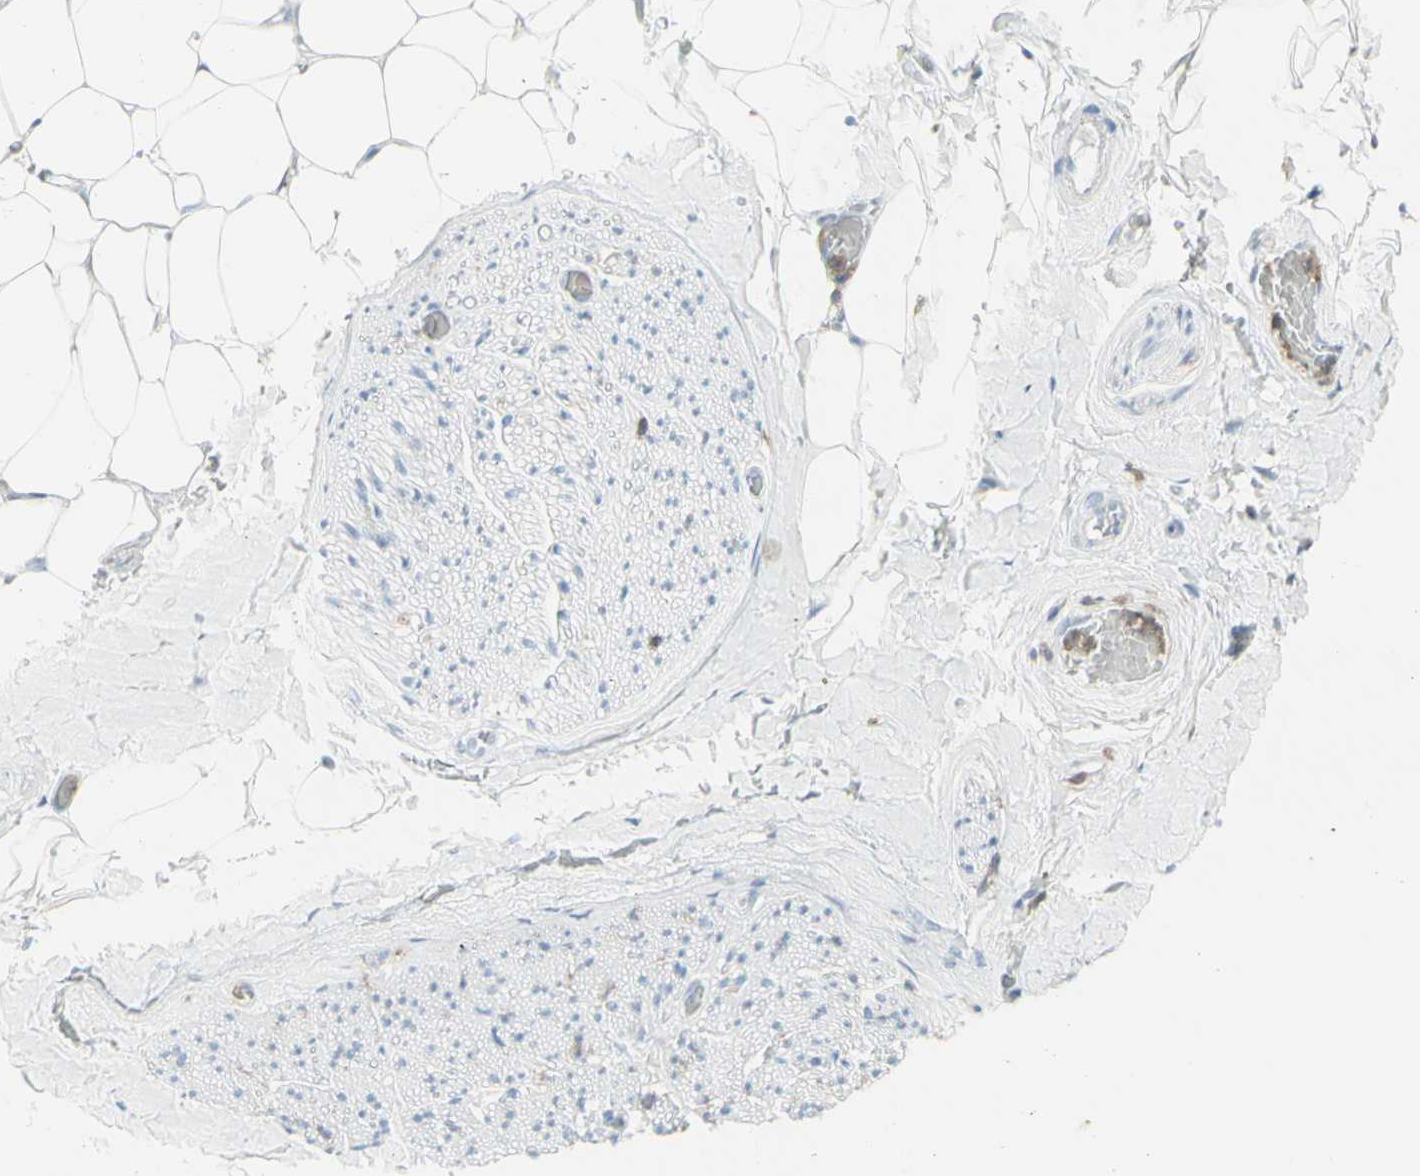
{"staining": {"intensity": "negative", "quantity": "none", "location": "none"}, "tissue": "adipose tissue", "cell_type": "Adipocytes", "image_type": "normal", "snomed": [{"axis": "morphology", "description": "Normal tissue, NOS"}, {"axis": "topography", "description": "Peripheral nerve tissue"}], "caption": "Immunohistochemistry micrograph of benign adipose tissue: human adipose tissue stained with DAB reveals no significant protein positivity in adipocytes. Brightfield microscopy of IHC stained with DAB (3,3'-diaminobenzidine) (brown) and hematoxylin (blue), captured at high magnification.", "gene": "NRG1", "patient": {"sex": "male", "age": 70}}